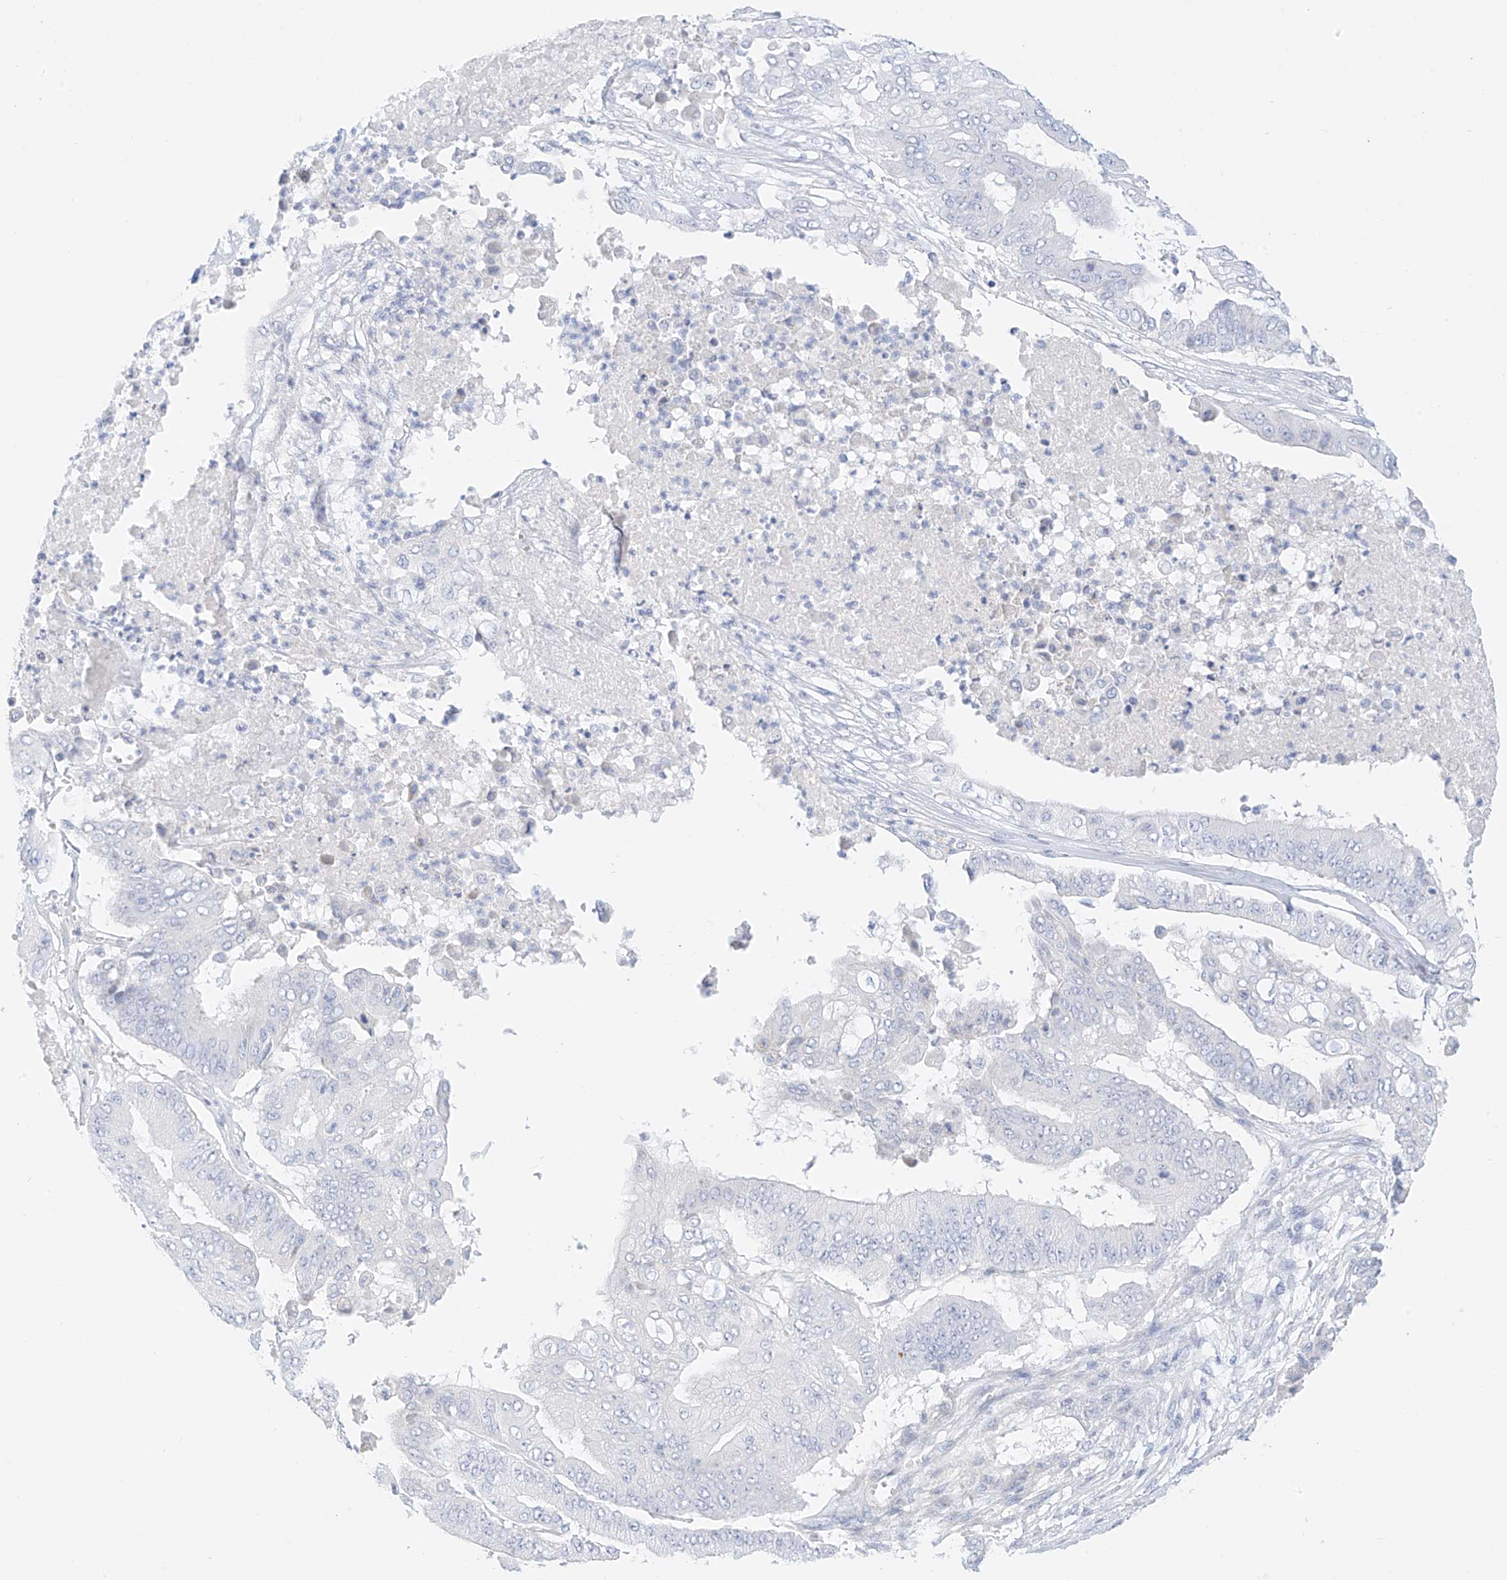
{"staining": {"intensity": "negative", "quantity": "none", "location": "none"}, "tissue": "pancreatic cancer", "cell_type": "Tumor cells", "image_type": "cancer", "snomed": [{"axis": "morphology", "description": "Adenocarcinoma, NOS"}, {"axis": "topography", "description": "Pancreas"}], "caption": "An image of human pancreatic cancer is negative for staining in tumor cells.", "gene": "ST3GAL5", "patient": {"sex": "female", "age": 77}}